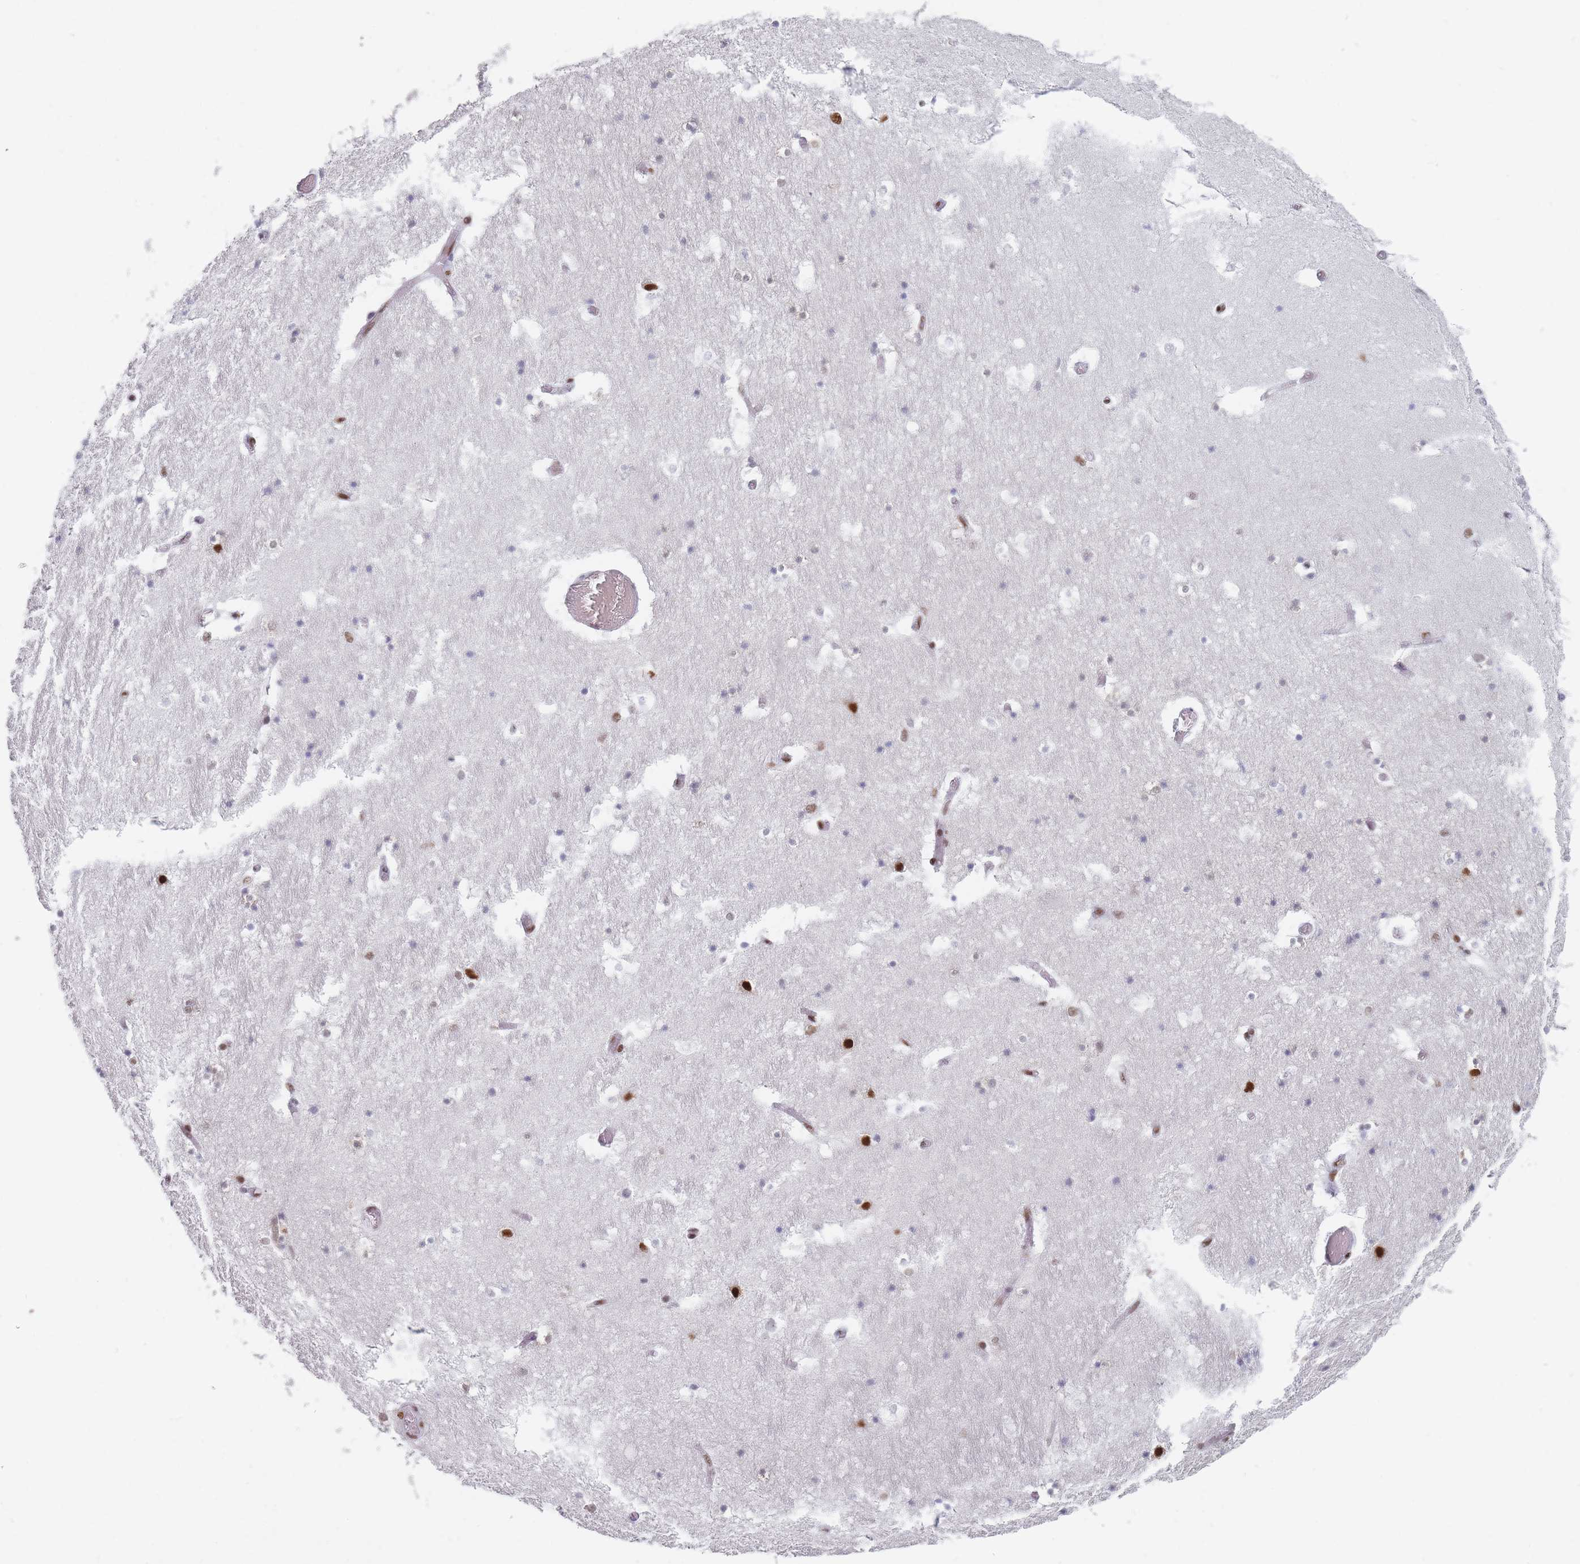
{"staining": {"intensity": "moderate", "quantity": "25%-75%", "location": "nuclear"}, "tissue": "hippocampus", "cell_type": "Glial cells", "image_type": "normal", "snomed": [{"axis": "morphology", "description": "Normal tissue, NOS"}, {"axis": "topography", "description": "Hippocampus"}], "caption": "Brown immunohistochemical staining in unremarkable hippocampus reveals moderate nuclear staining in about 25%-75% of glial cells. (DAB (3,3'-diaminobenzidine) = brown stain, brightfield microscopy at high magnification).", "gene": "SAFB2", "patient": {"sex": "female", "age": 52}}